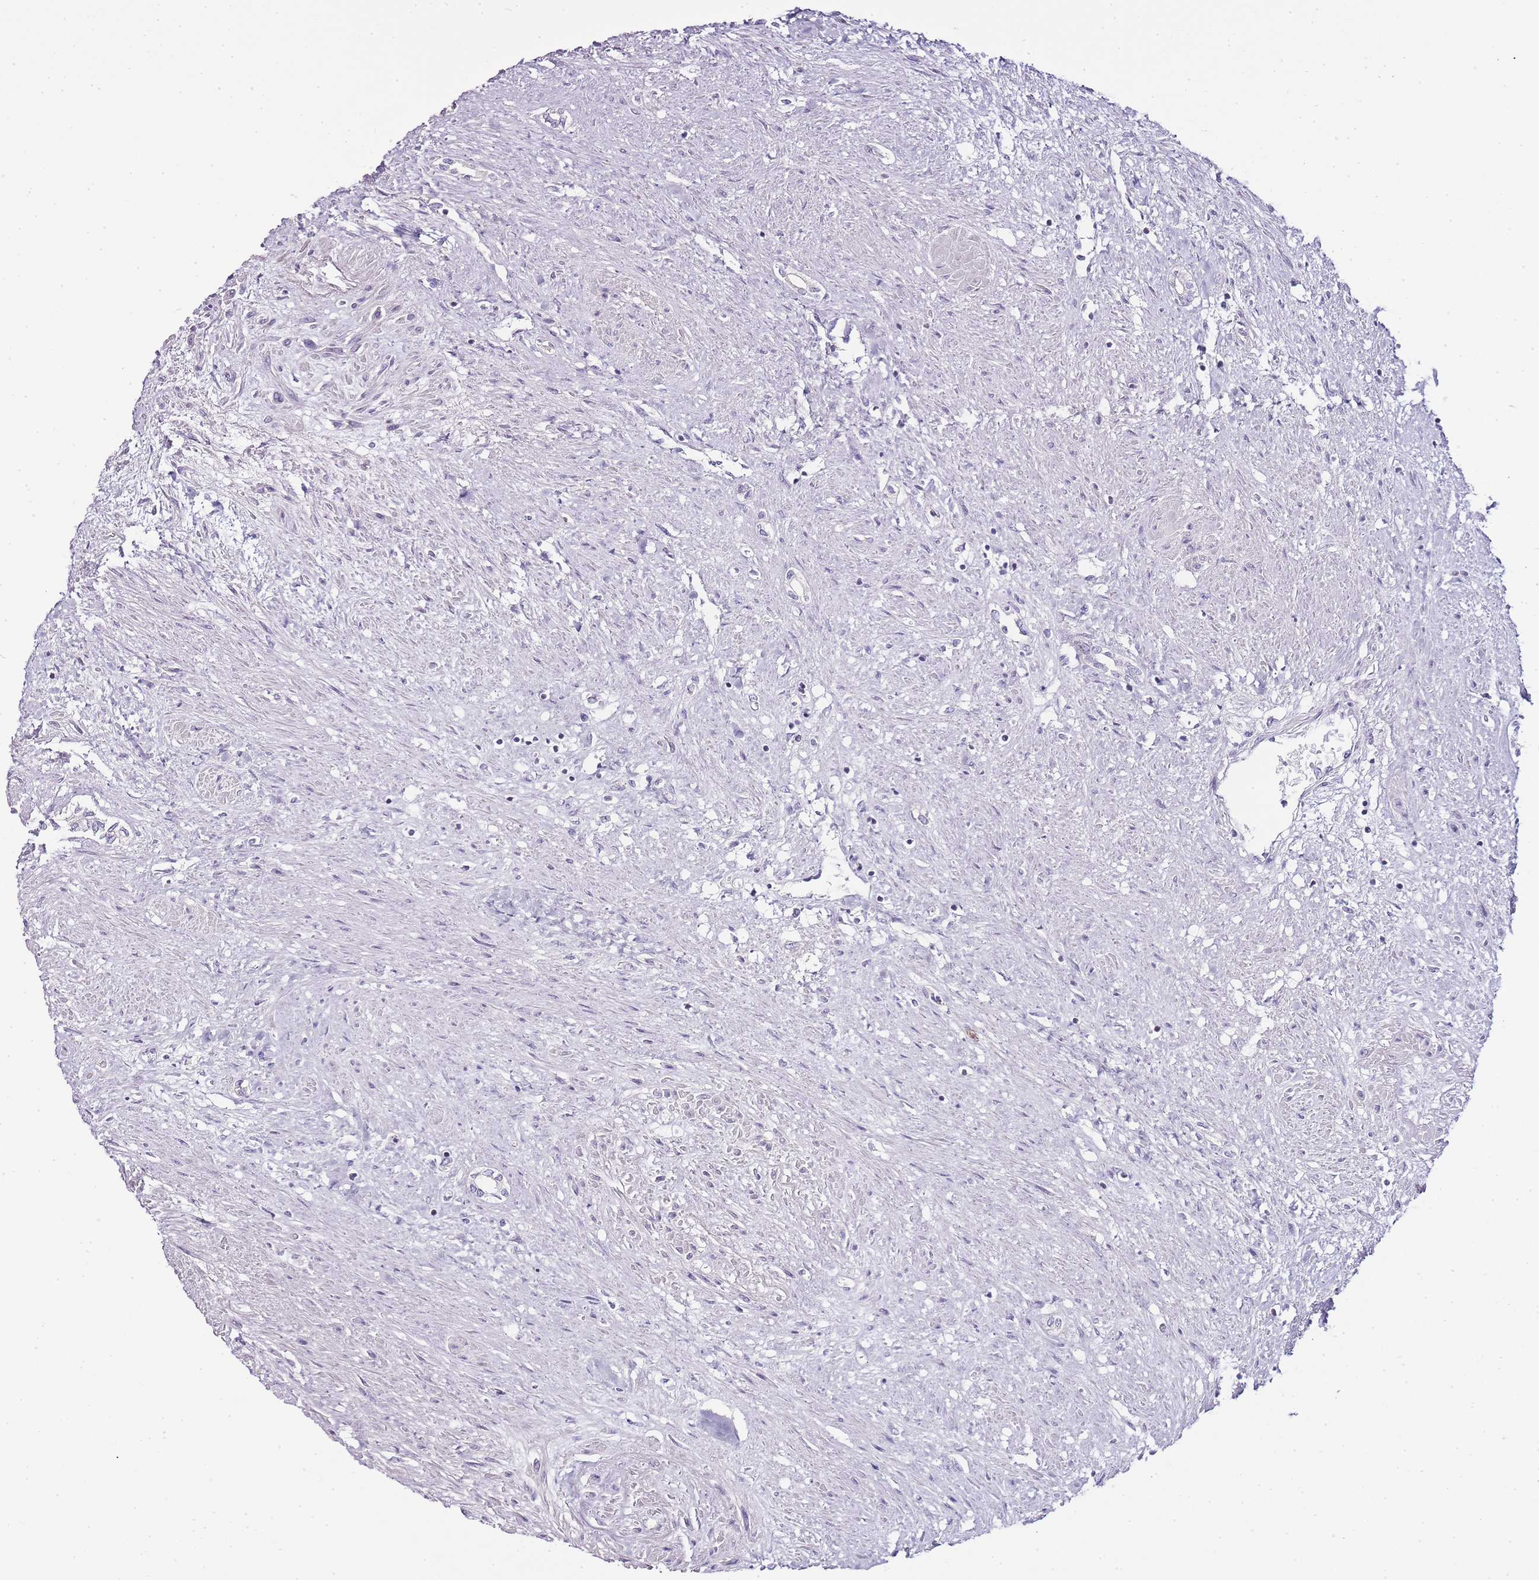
{"staining": {"intensity": "negative", "quantity": "none", "location": "none"}, "tissue": "renal cancer", "cell_type": "Tumor cells", "image_type": "cancer", "snomed": [{"axis": "morphology", "description": "Adenocarcinoma, NOS"}, {"axis": "topography", "description": "Kidney"}], "caption": "There is no significant staining in tumor cells of renal cancer.", "gene": "ZBP1", "patient": {"sex": "male", "age": 59}}